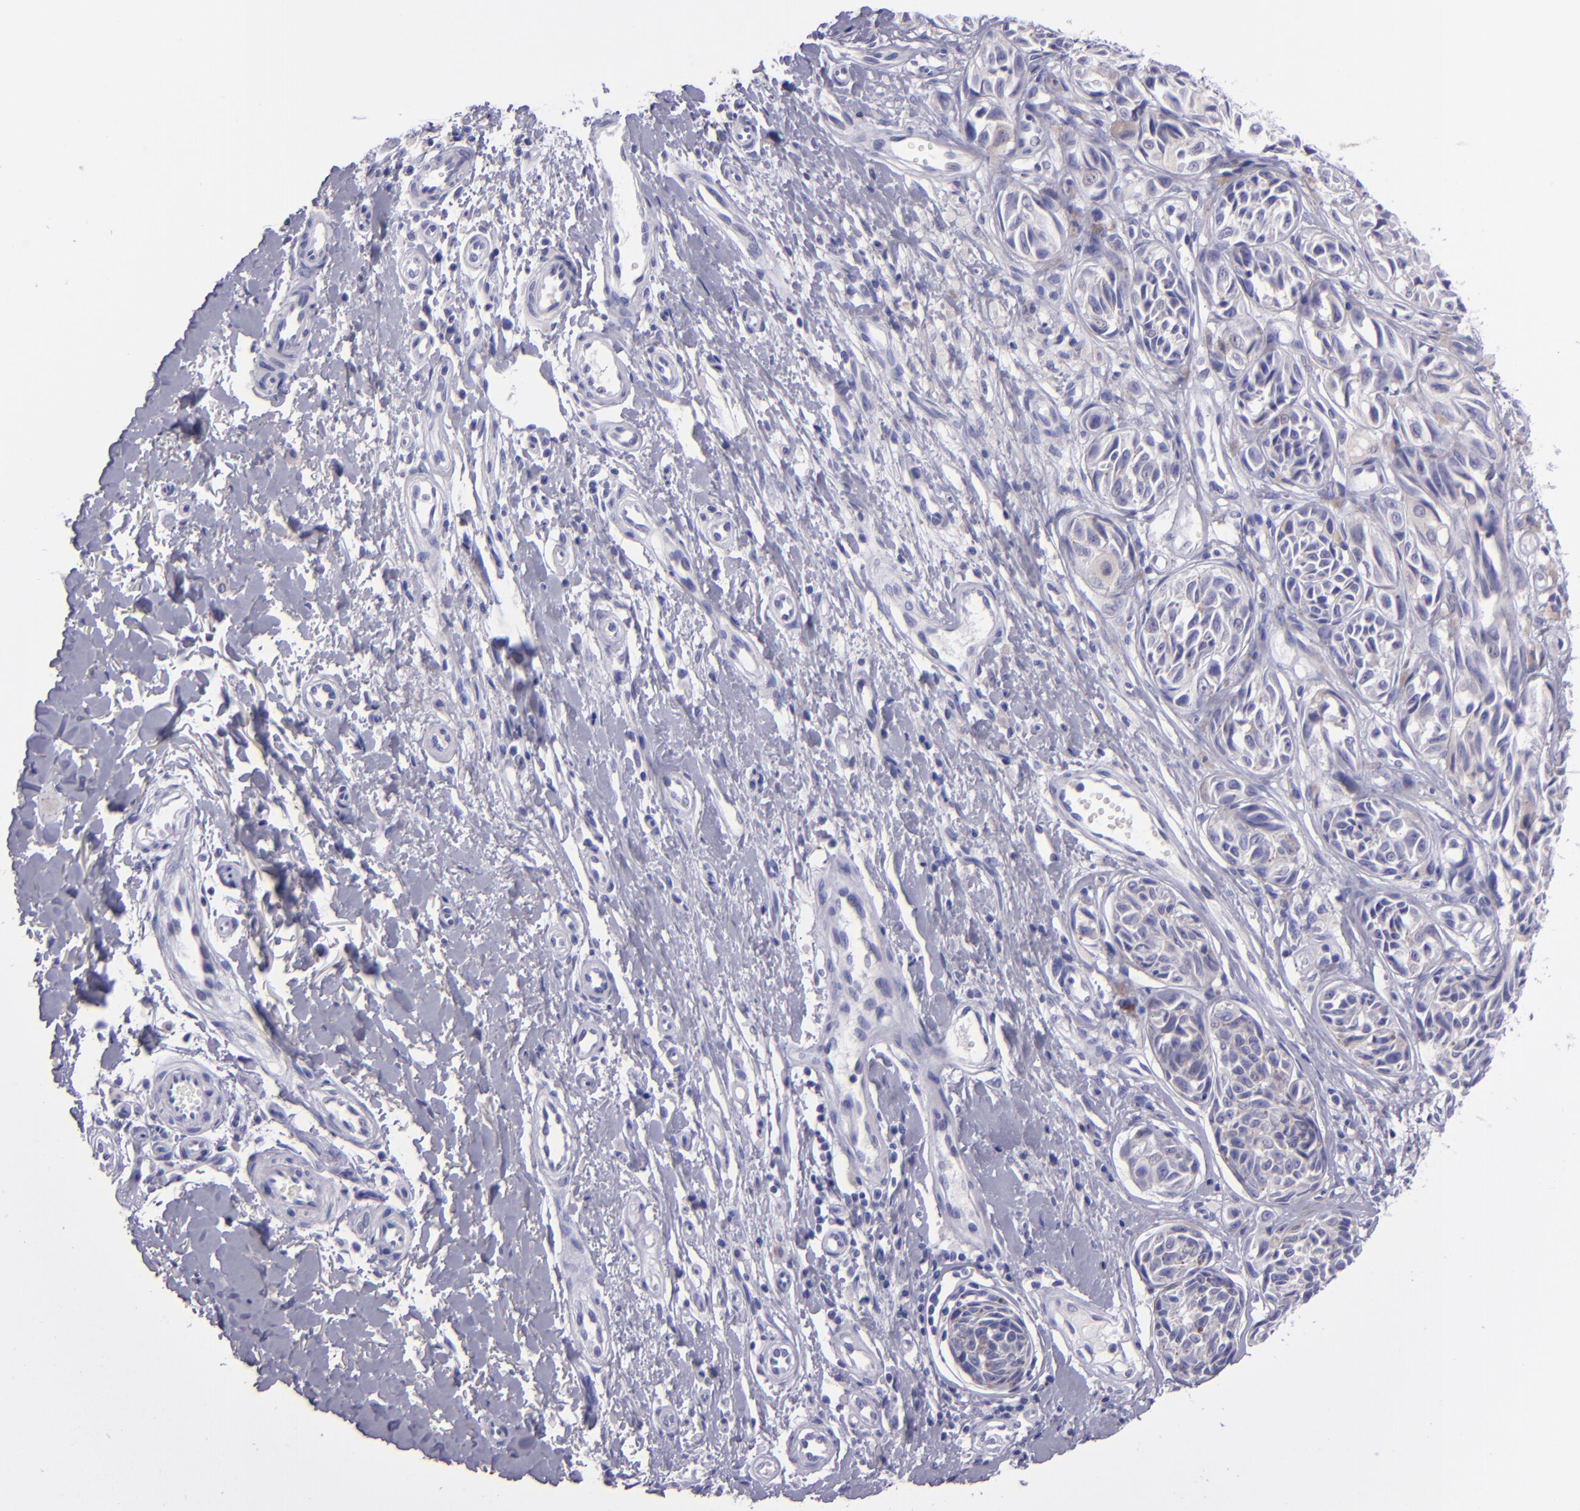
{"staining": {"intensity": "negative", "quantity": "none", "location": "none"}, "tissue": "melanoma", "cell_type": "Tumor cells", "image_type": "cancer", "snomed": [{"axis": "morphology", "description": "Malignant melanoma, NOS"}, {"axis": "topography", "description": "Skin"}], "caption": "Immunohistochemistry (IHC) photomicrograph of neoplastic tissue: human melanoma stained with DAB (3,3'-diaminobenzidine) reveals no significant protein positivity in tumor cells. (DAB (3,3'-diaminobenzidine) immunohistochemistry (IHC) with hematoxylin counter stain).", "gene": "TNNT3", "patient": {"sex": "male", "age": 67}}